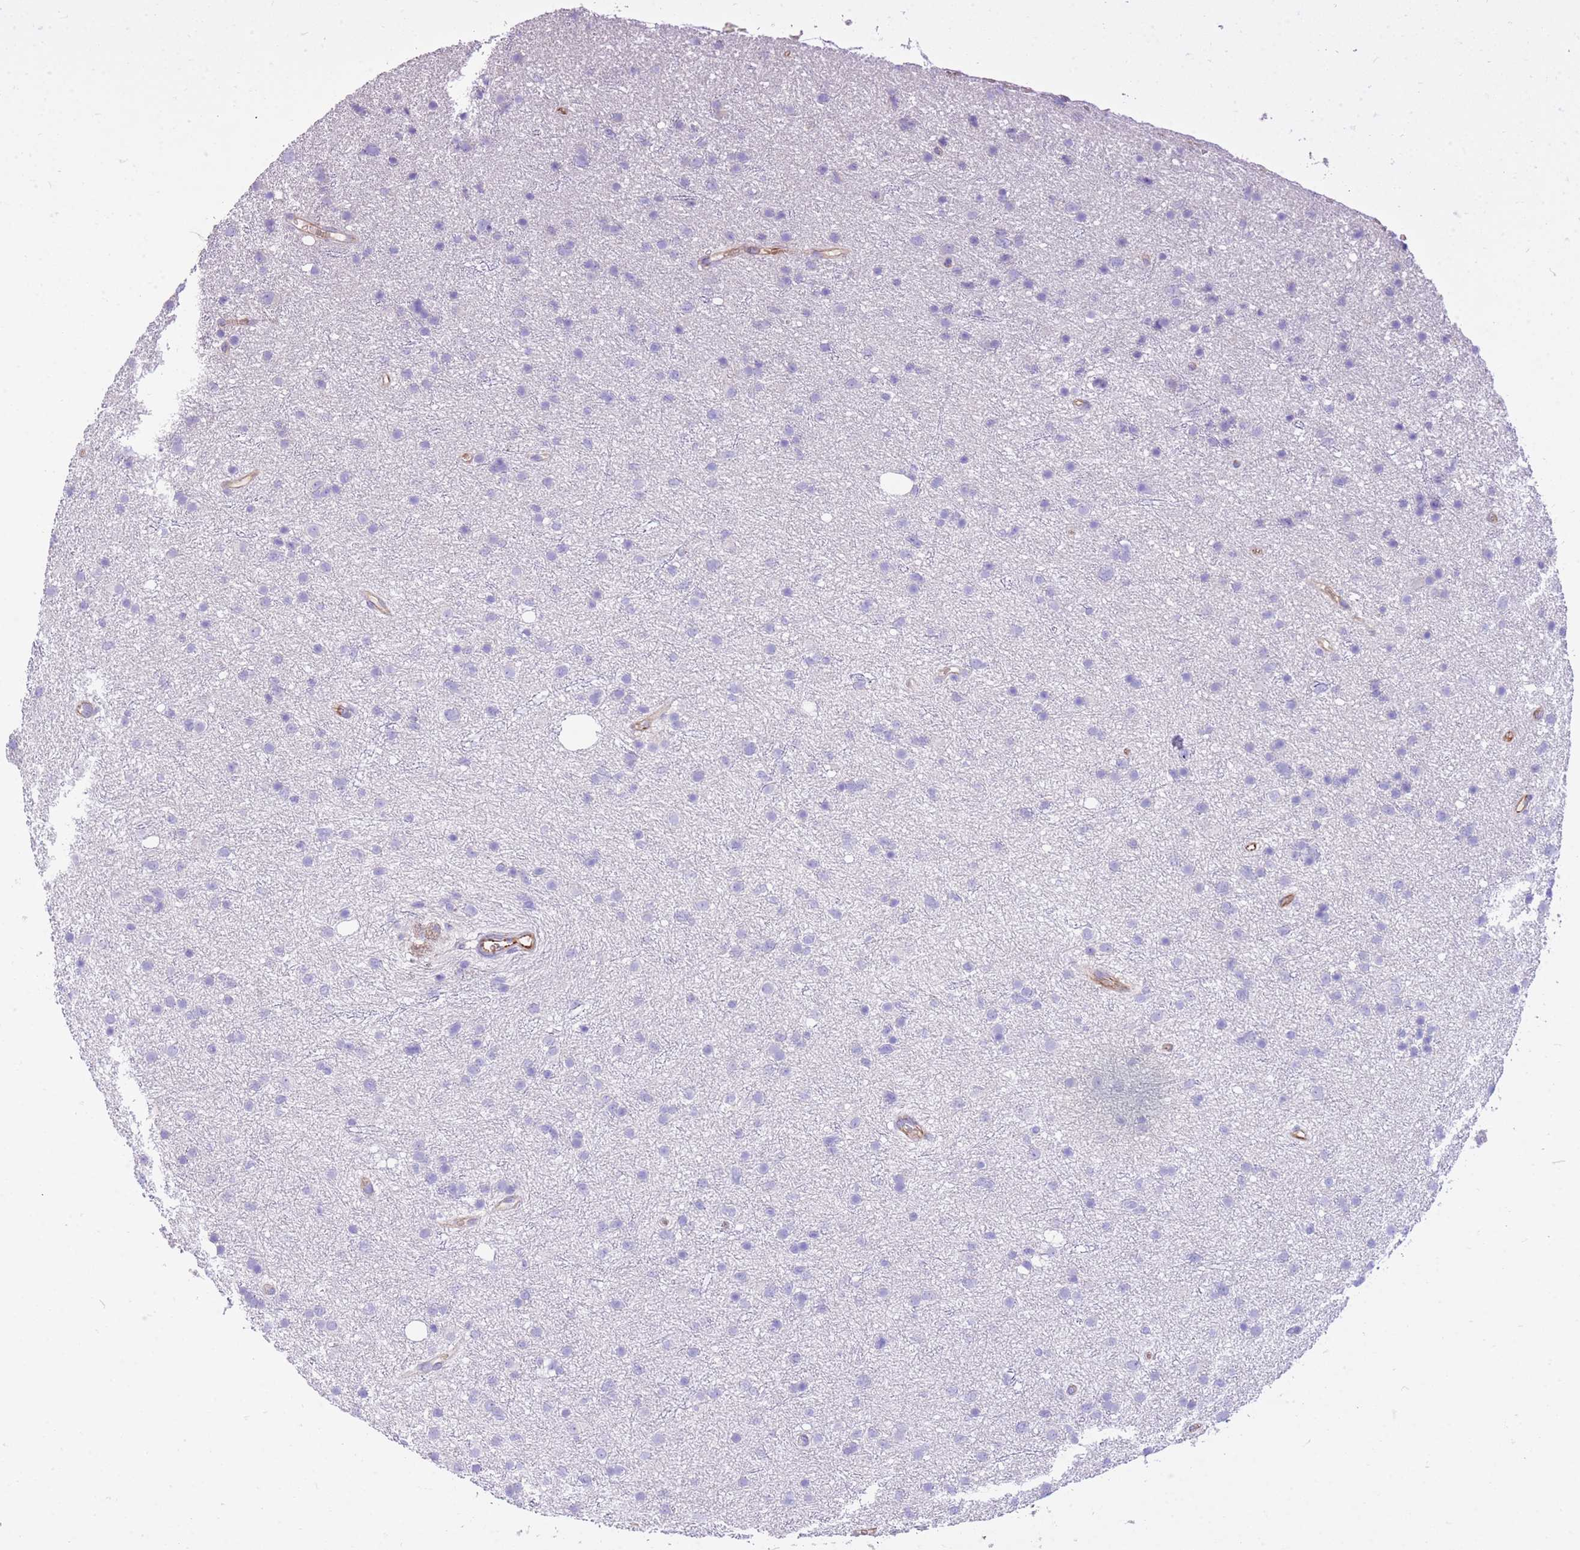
{"staining": {"intensity": "negative", "quantity": "none", "location": "none"}, "tissue": "glioma", "cell_type": "Tumor cells", "image_type": "cancer", "snomed": [{"axis": "morphology", "description": "Glioma, malignant, Low grade"}, {"axis": "topography", "description": "Cerebral cortex"}], "caption": "Immunohistochemistry (IHC) of glioma shows no staining in tumor cells. (Brightfield microscopy of DAB (3,3'-diaminobenzidine) immunohistochemistry (IHC) at high magnification).", "gene": "ANKRD53", "patient": {"sex": "female", "age": 39}}